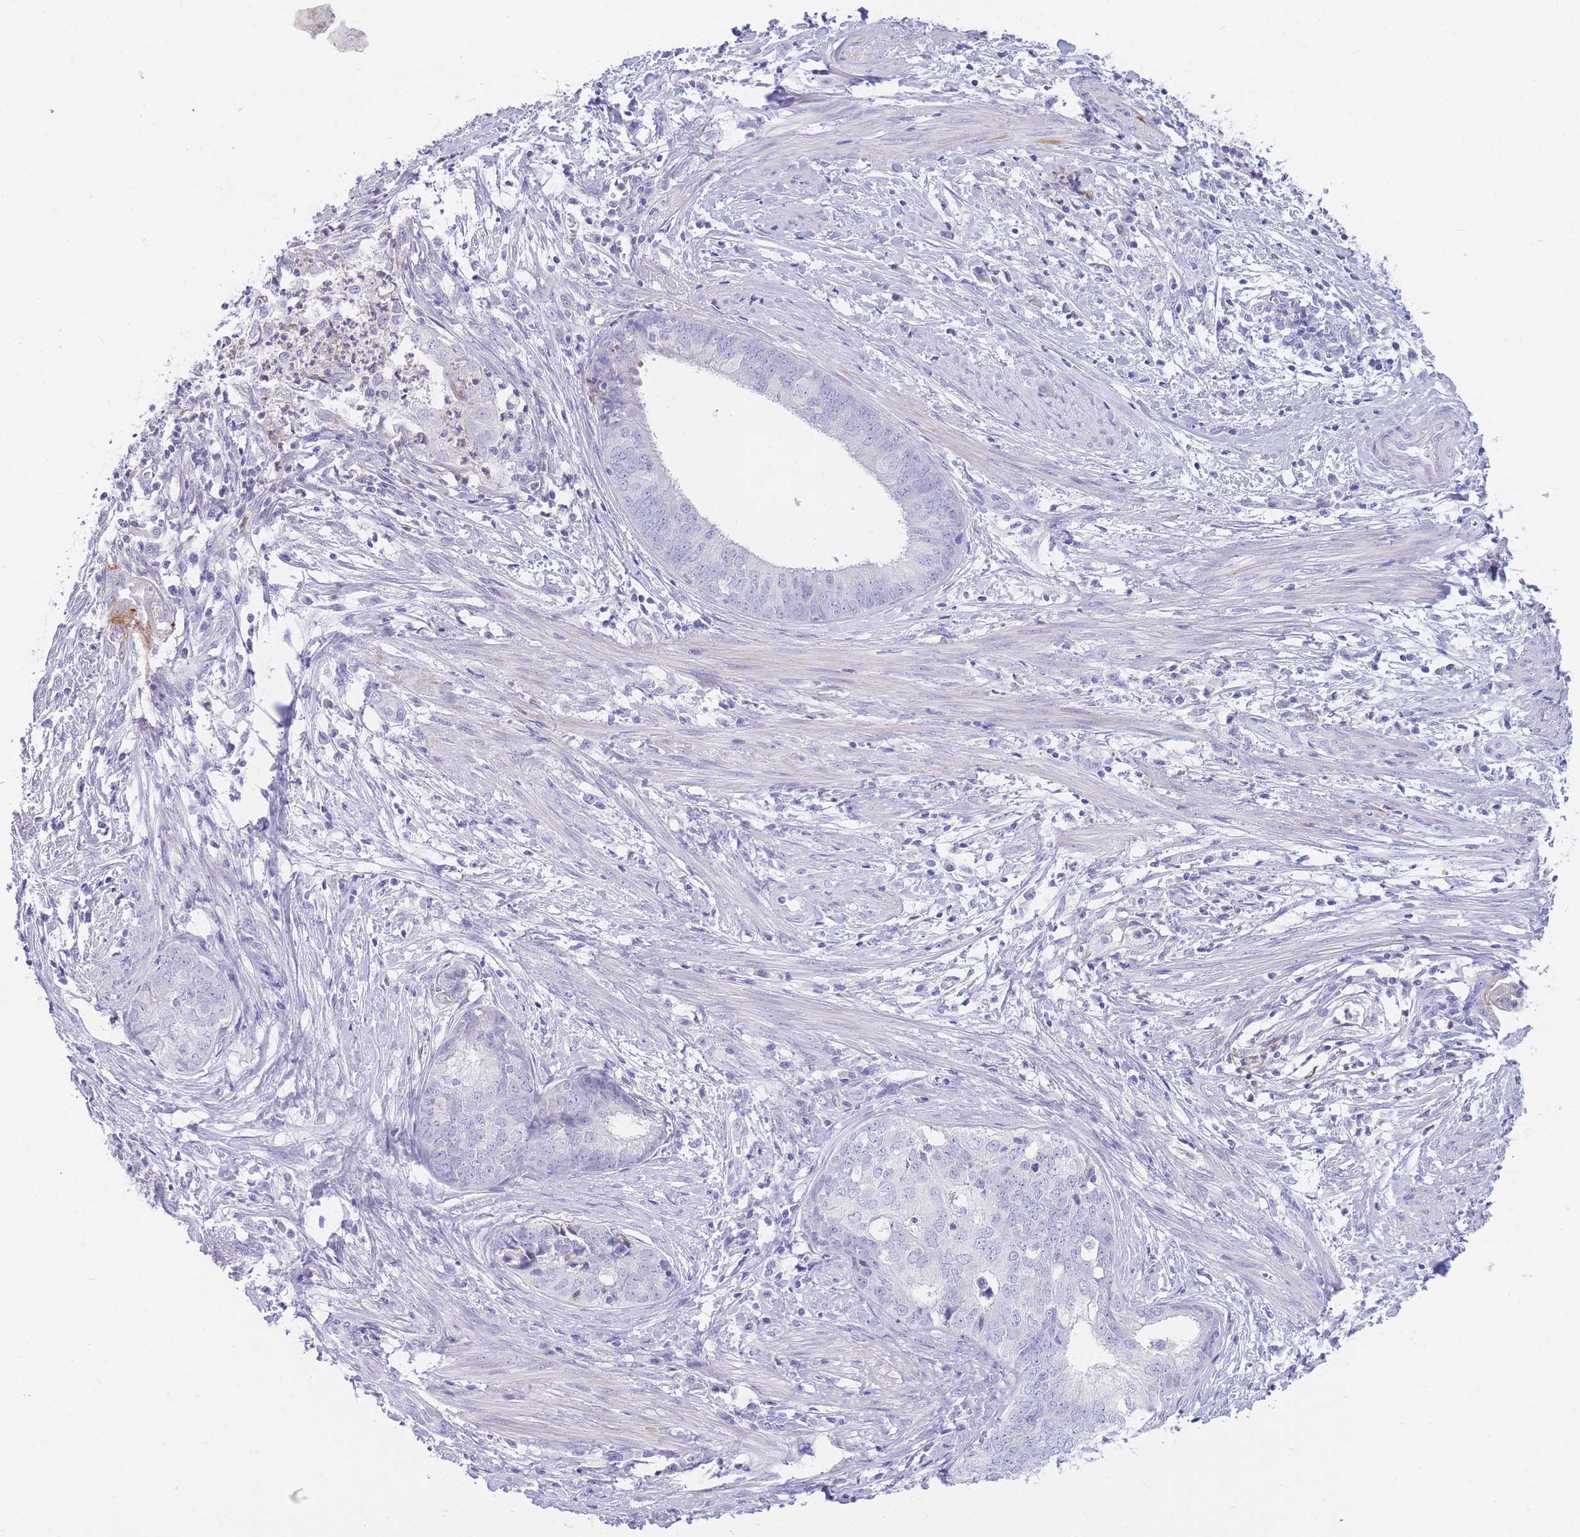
{"staining": {"intensity": "negative", "quantity": "none", "location": "none"}, "tissue": "endometrial cancer", "cell_type": "Tumor cells", "image_type": "cancer", "snomed": [{"axis": "morphology", "description": "Adenocarcinoma, NOS"}, {"axis": "topography", "description": "Endometrium"}], "caption": "A high-resolution micrograph shows immunohistochemistry staining of endometrial cancer, which exhibits no significant expression in tumor cells.", "gene": "NKX1-2", "patient": {"sex": "female", "age": 68}}